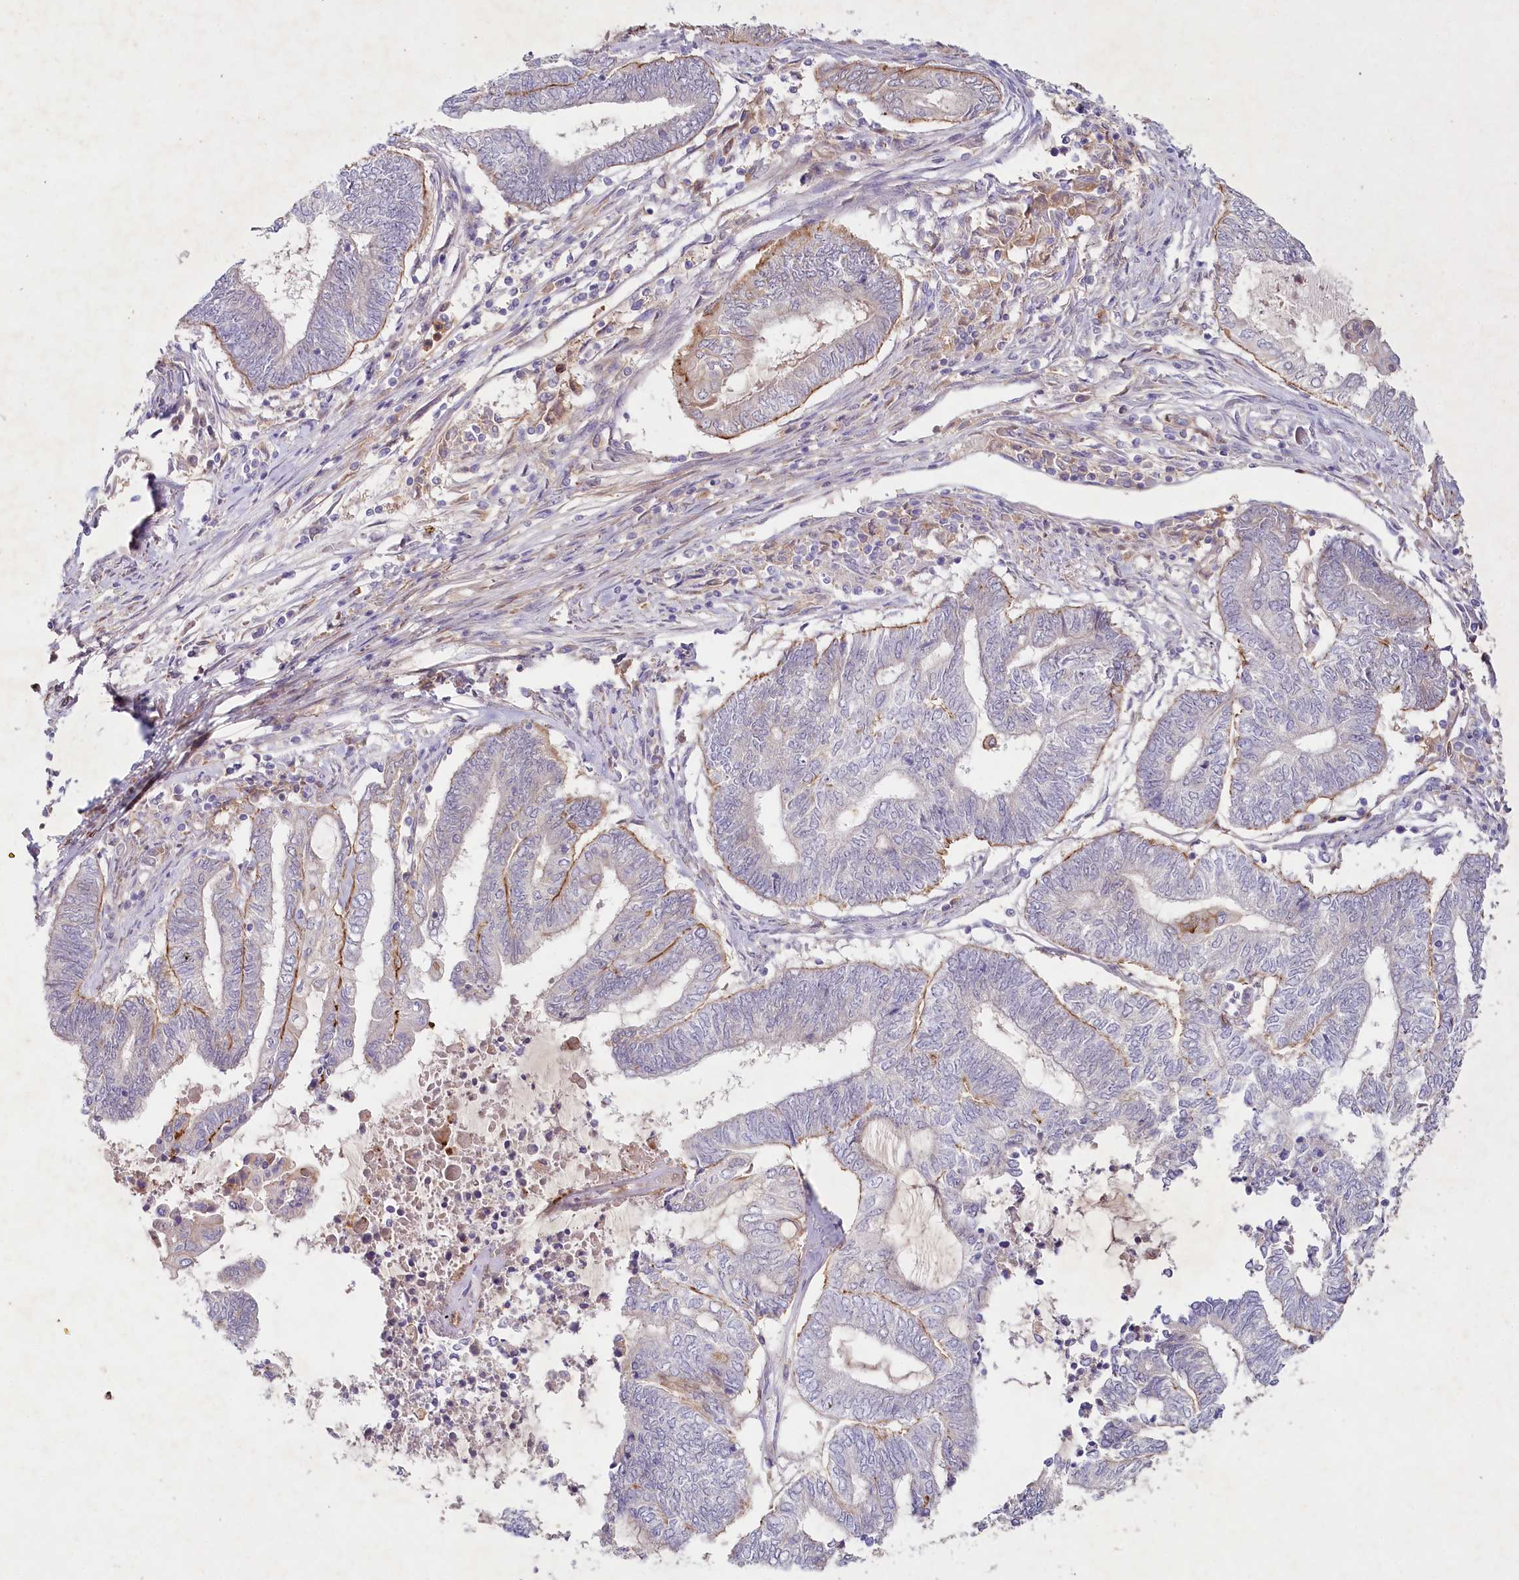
{"staining": {"intensity": "moderate", "quantity": "<25%", "location": "cytoplasmic/membranous"}, "tissue": "endometrial cancer", "cell_type": "Tumor cells", "image_type": "cancer", "snomed": [{"axis": "morphology", "description": "Adenocarcinoma, NOS"}, {"axis": "topography", "description": "Uterus"}, {"axis": "topography", "description": "Endometrium"}], "caption": "Endometrial cancer stained with DAB (3,3'-diaminobenzidine) IHC displays low levels of moderate cytoplasmic/membranous expression in approximately <25% of tumor cells.", "gene": "ALDH3B1", "patient": {"sex": "female", "age": 70}}